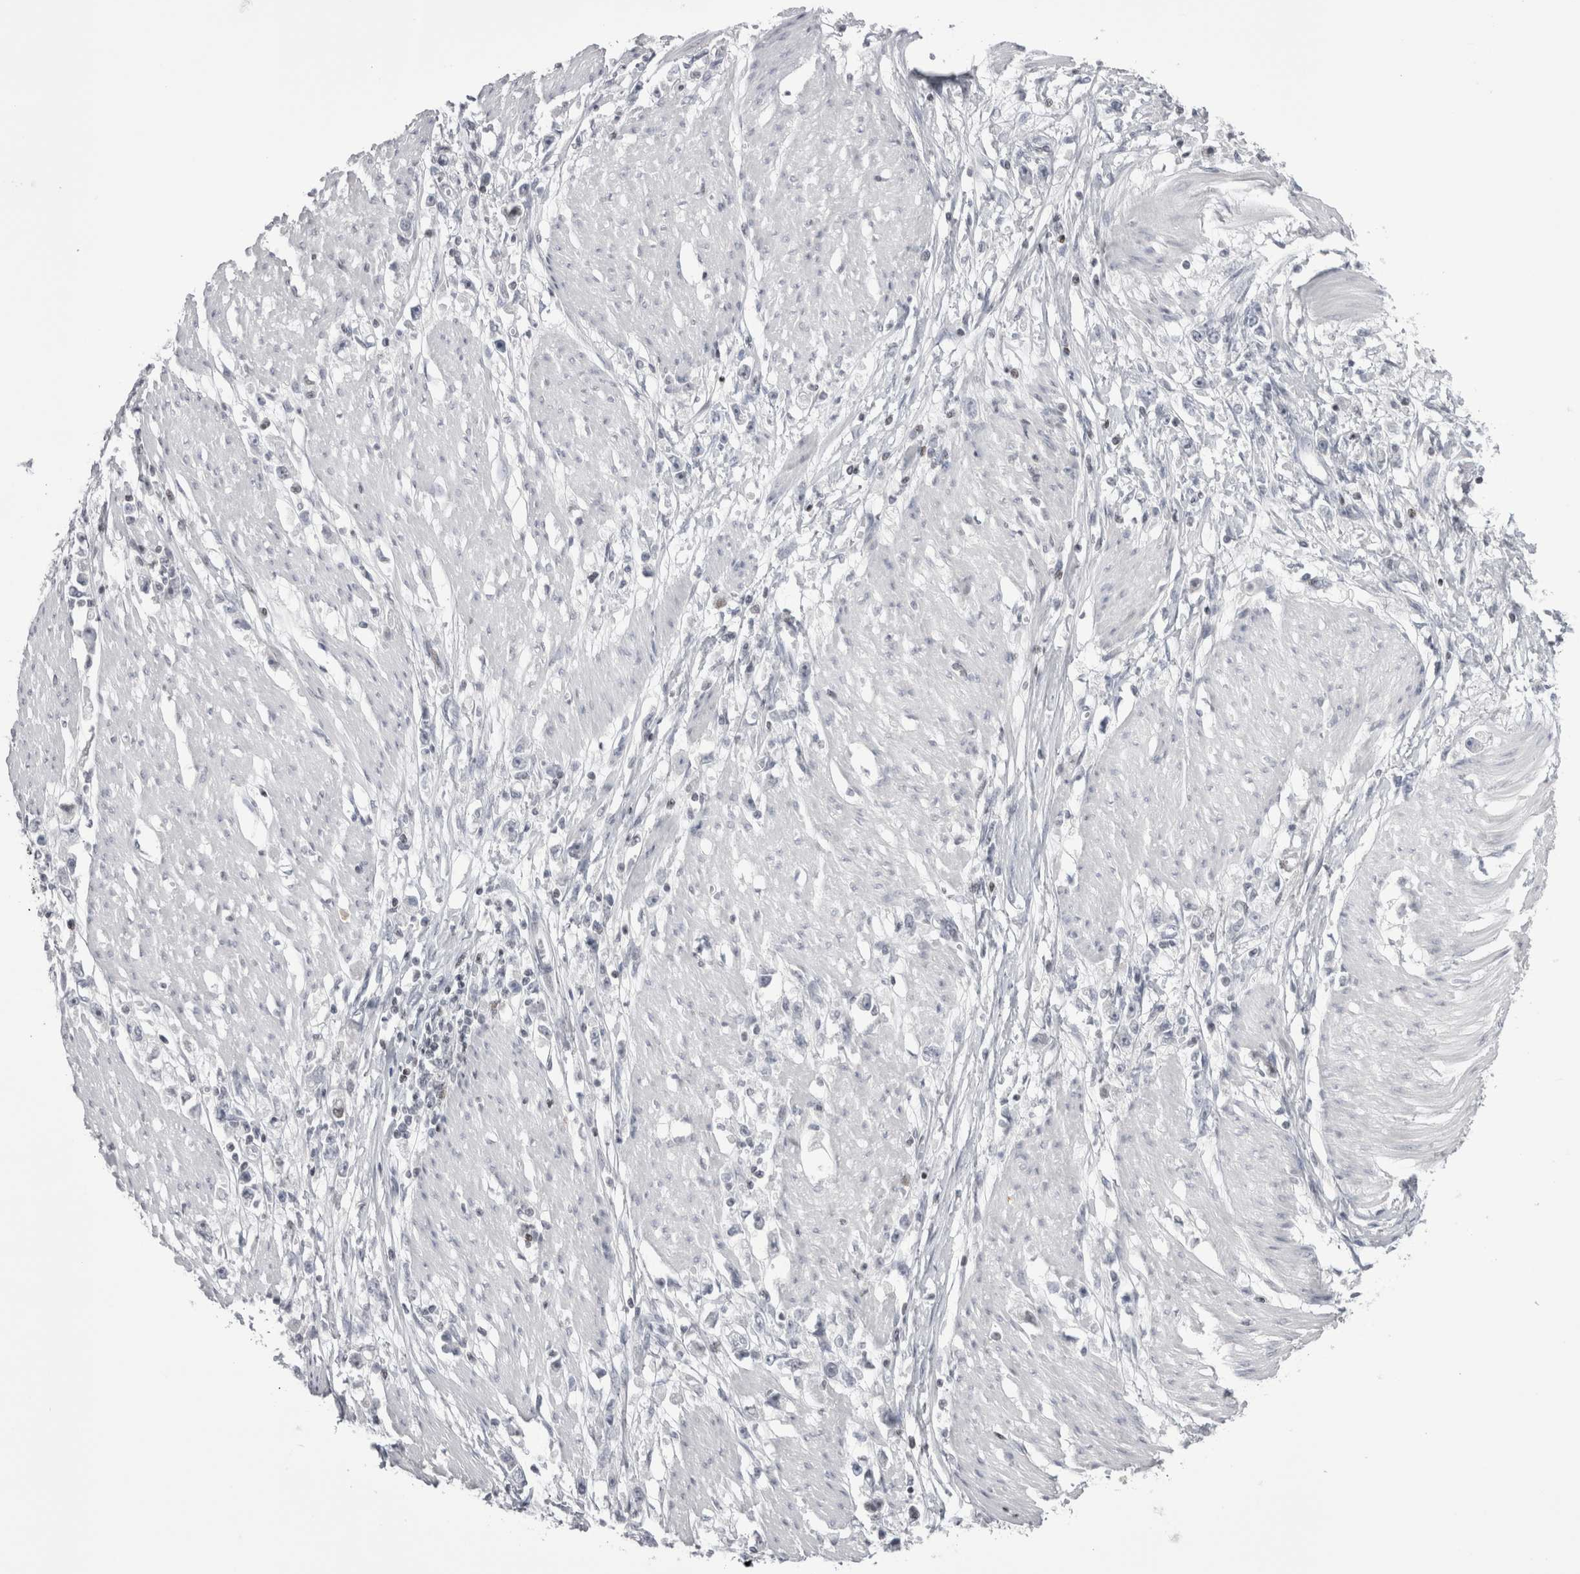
{"staining": {"intensity": "negative", "quantity": "none", "location": "none"}, "tissue": "stomach cancer", "cell_type": "Tumor cells", "image_type": "cancer", "snomed": [{"axis": "morphology", "description": "Adenocarcinoma, NOS"}, {"axis": "topography", "description": "Stomach"}], "caption": "DAB (3,3'-diaminobenzidine) immunohistochemical staining of human adenocarcinoma (stomach) shows no significant expression in tumor cells. (DAB immunohistochemistry (IHC), high magnification).", "gene": "FNDC8", "patient": {"sex": "female", "age": 59}}